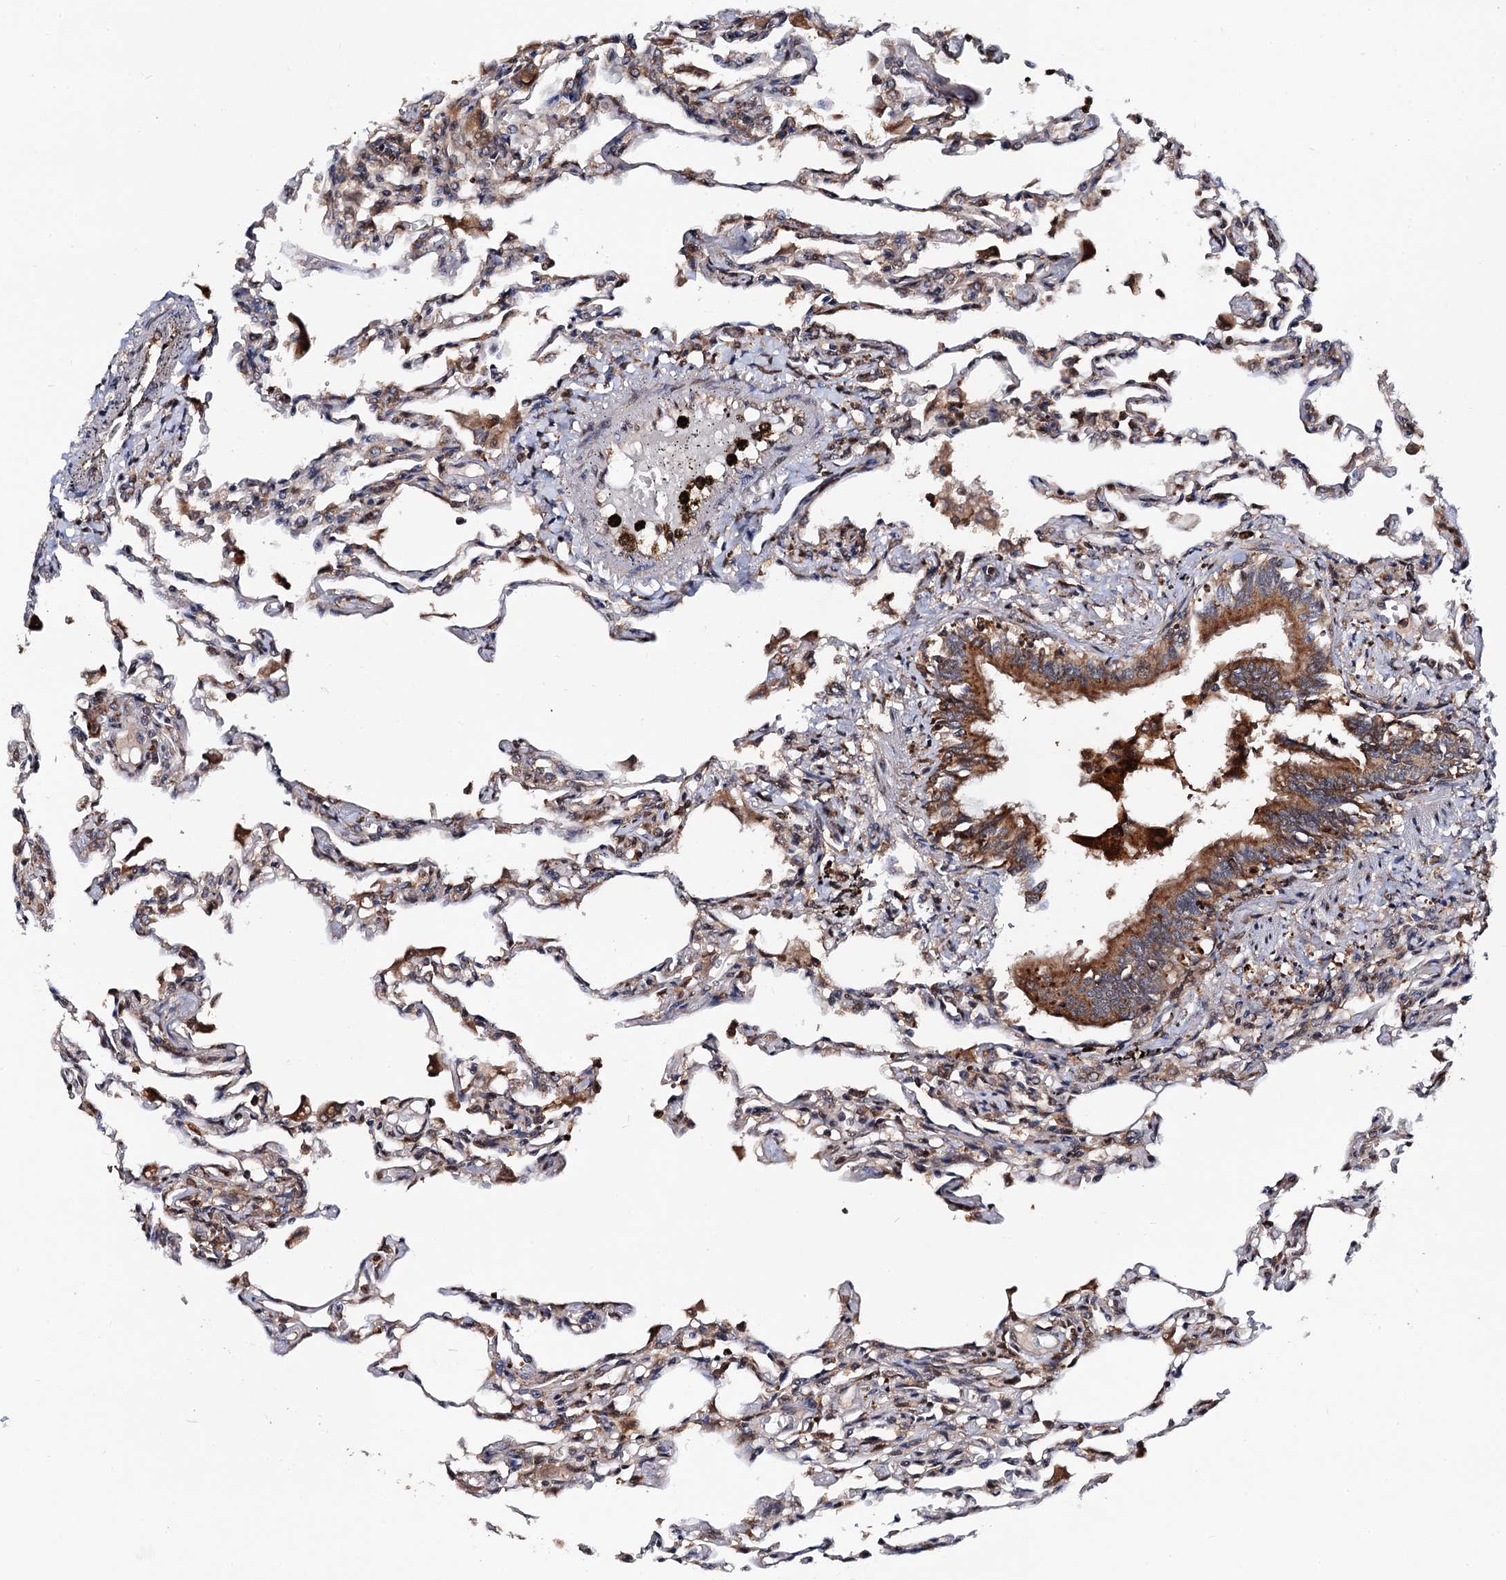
{"staining": {"intensity": "moderate", "quantity": "25%-75%", "location": "cytoplasmic/membranous"}, "tissue": "lung", "cell_type": "Alveolar cells", "image_type": "normal", "snomed": [{"axis": "morphology", "description": "Normal tissue, NOS"}, {"axis": "topography", "description": "Bronchus"}, {"axis": "topography", "description": "Lung"}], "caption": "A medium amount of moderate cytoplasmic/membranous expression is present in approximately 25%-75% of alveolar cells in normal lung. The staining was performed using DAB to visualize the protein expression in brown, while the nuclei were stained in blue with hematoxylin (Magnification: 20x).", "gene": "MIER2", "patient": {"sex": "female", "age": 49}}